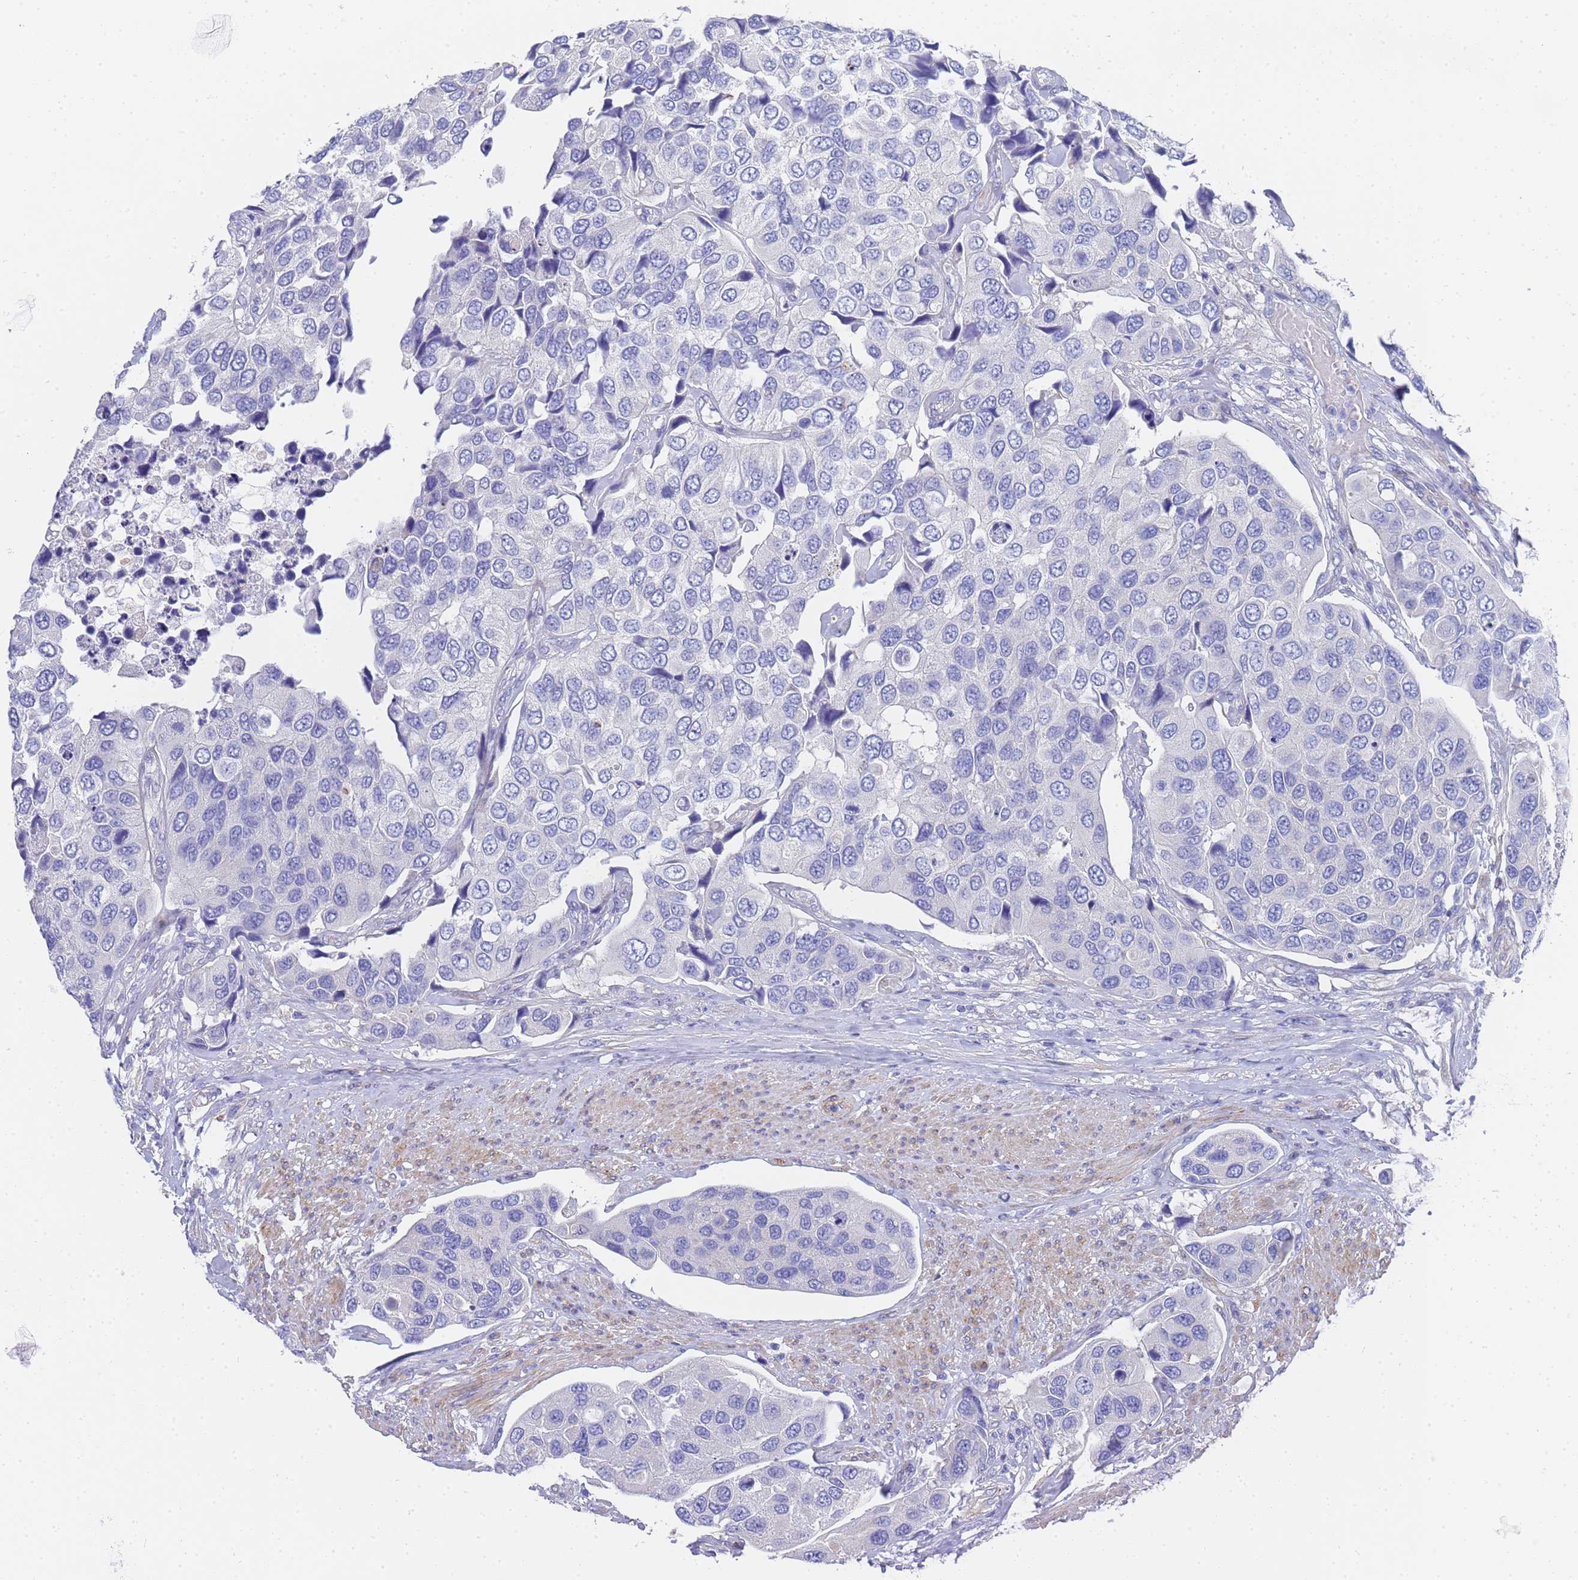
{"staining": {"intensity": "negative", "quantity": "none", "location": "none"}, "tissue": "urothelial cancer", "cell_type": "Tumor cells", "image_type": "cancer", "snomed": [{"axis": "morphology", "description": "Urothelial carcinoma, High grade"}, {"axis": "topography", "description": "Urinary bladder"}], "caption": "Immunohistochemistry image of neoplastic tissue: urothelial cancer stained with DAB (3,3'-diaminobenzidine) displays no significant protein staining in tumor cells.", "gene": "TUBB1", "patient": {"sex": "male", "age": 74}}